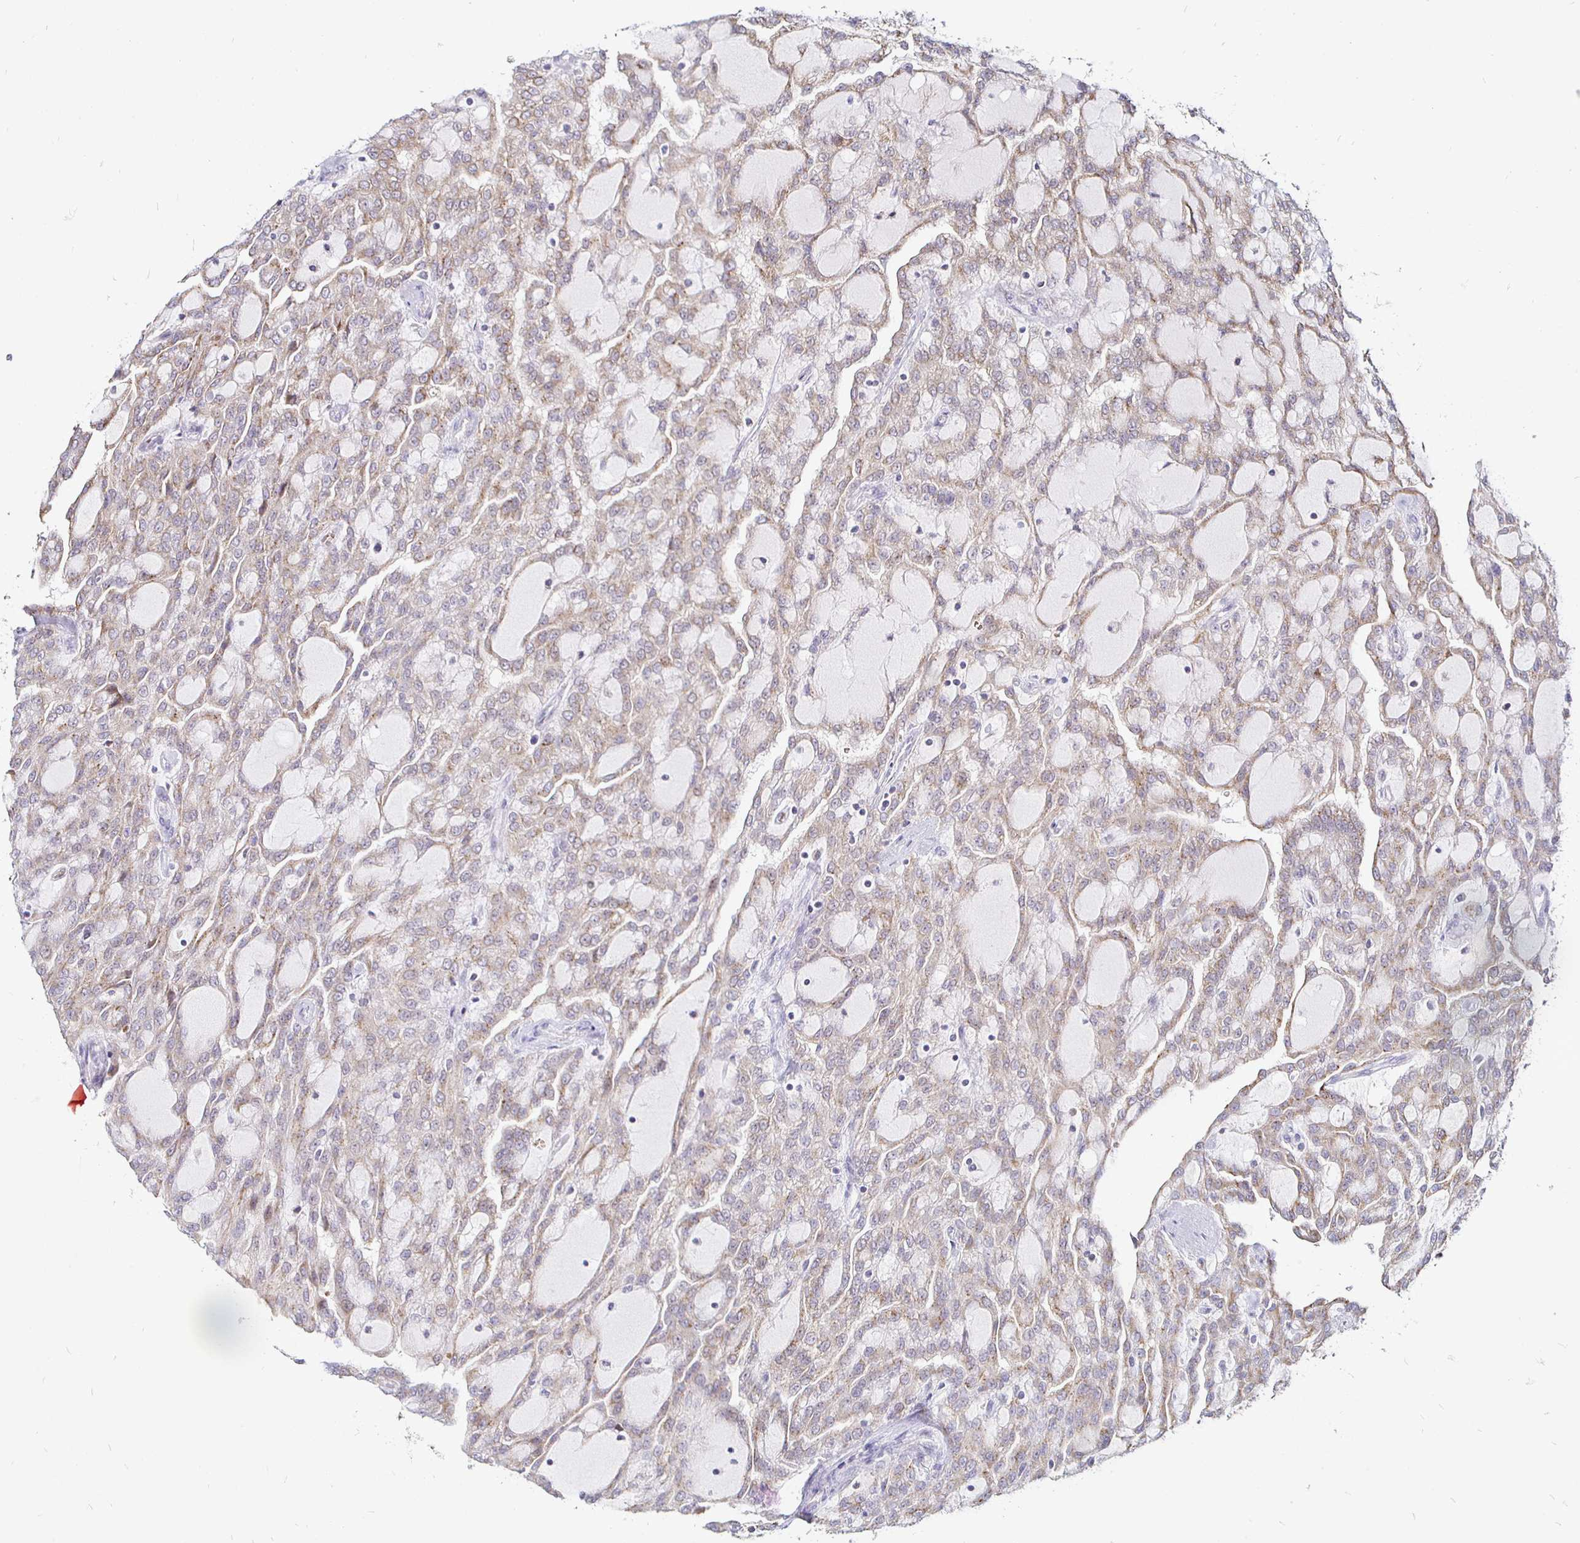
{"staining": {"intensity": "moderate", "quantity": "25%-75%", "location": "cytoplasmic/membranous"}, "tissue": "renal cancer", "cell_type": "Tumor cells", "image_type": "cancer", "snomed": [{"axis": "morphology", "description": "Adenocarcinoma, NOS"}, {"axis": "topography", "description": "Kidney"}], "caption": "This image displays renal cancer (adenocarcinoma) stained with immunohistochemistry (IHC) to label a protein in brown. The cytoplasmic/membranous of tumor cells show moderate positivity for the protein. Nuclei are counter-stained blue.", "gene": "ATG3", "patient": {"sex": "male", "age": 63}}